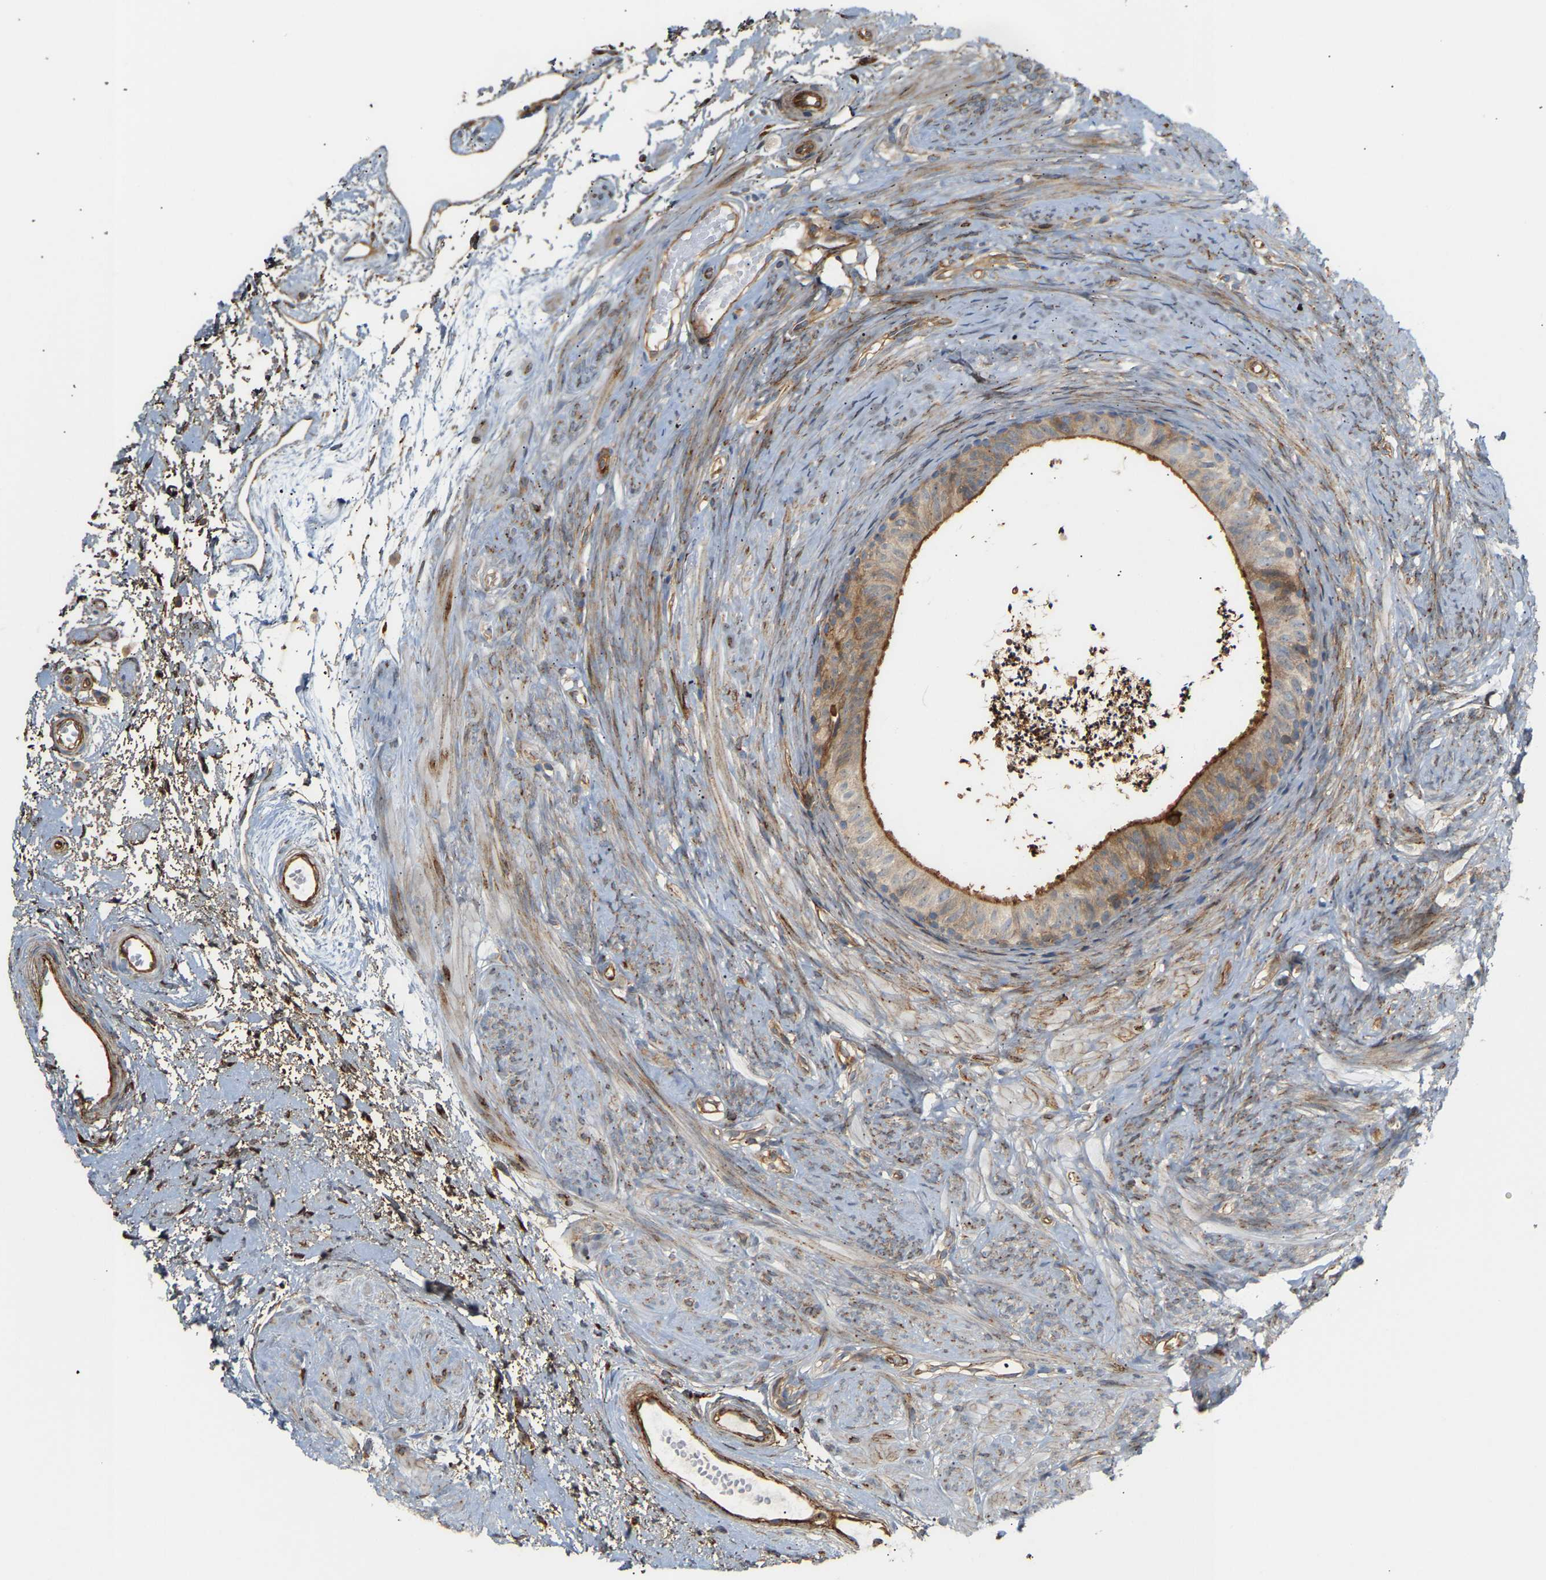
{"staining": {"intensity": "moderate", "quantity": ">75%", "location": "cytoplasmic/membranous"}, "tissue": "epididymis", "cell_type": "Glandular cells", "image_type": "normal", "snomed": [{"axis": "morphology", "description": "Normal tissue, NOS"}, {"axis": "topography", "description": "Epididymis"}], "caption": "Glandular cells display moderate cytoplasmic/membranous positivity in about >75% of cells in unremarkable epididymis. (DAB IHC, brown staining for protein, blue staining for nuclei).", "gene": "PLCG2", "patient": {"sex": "male", "age": 56}}